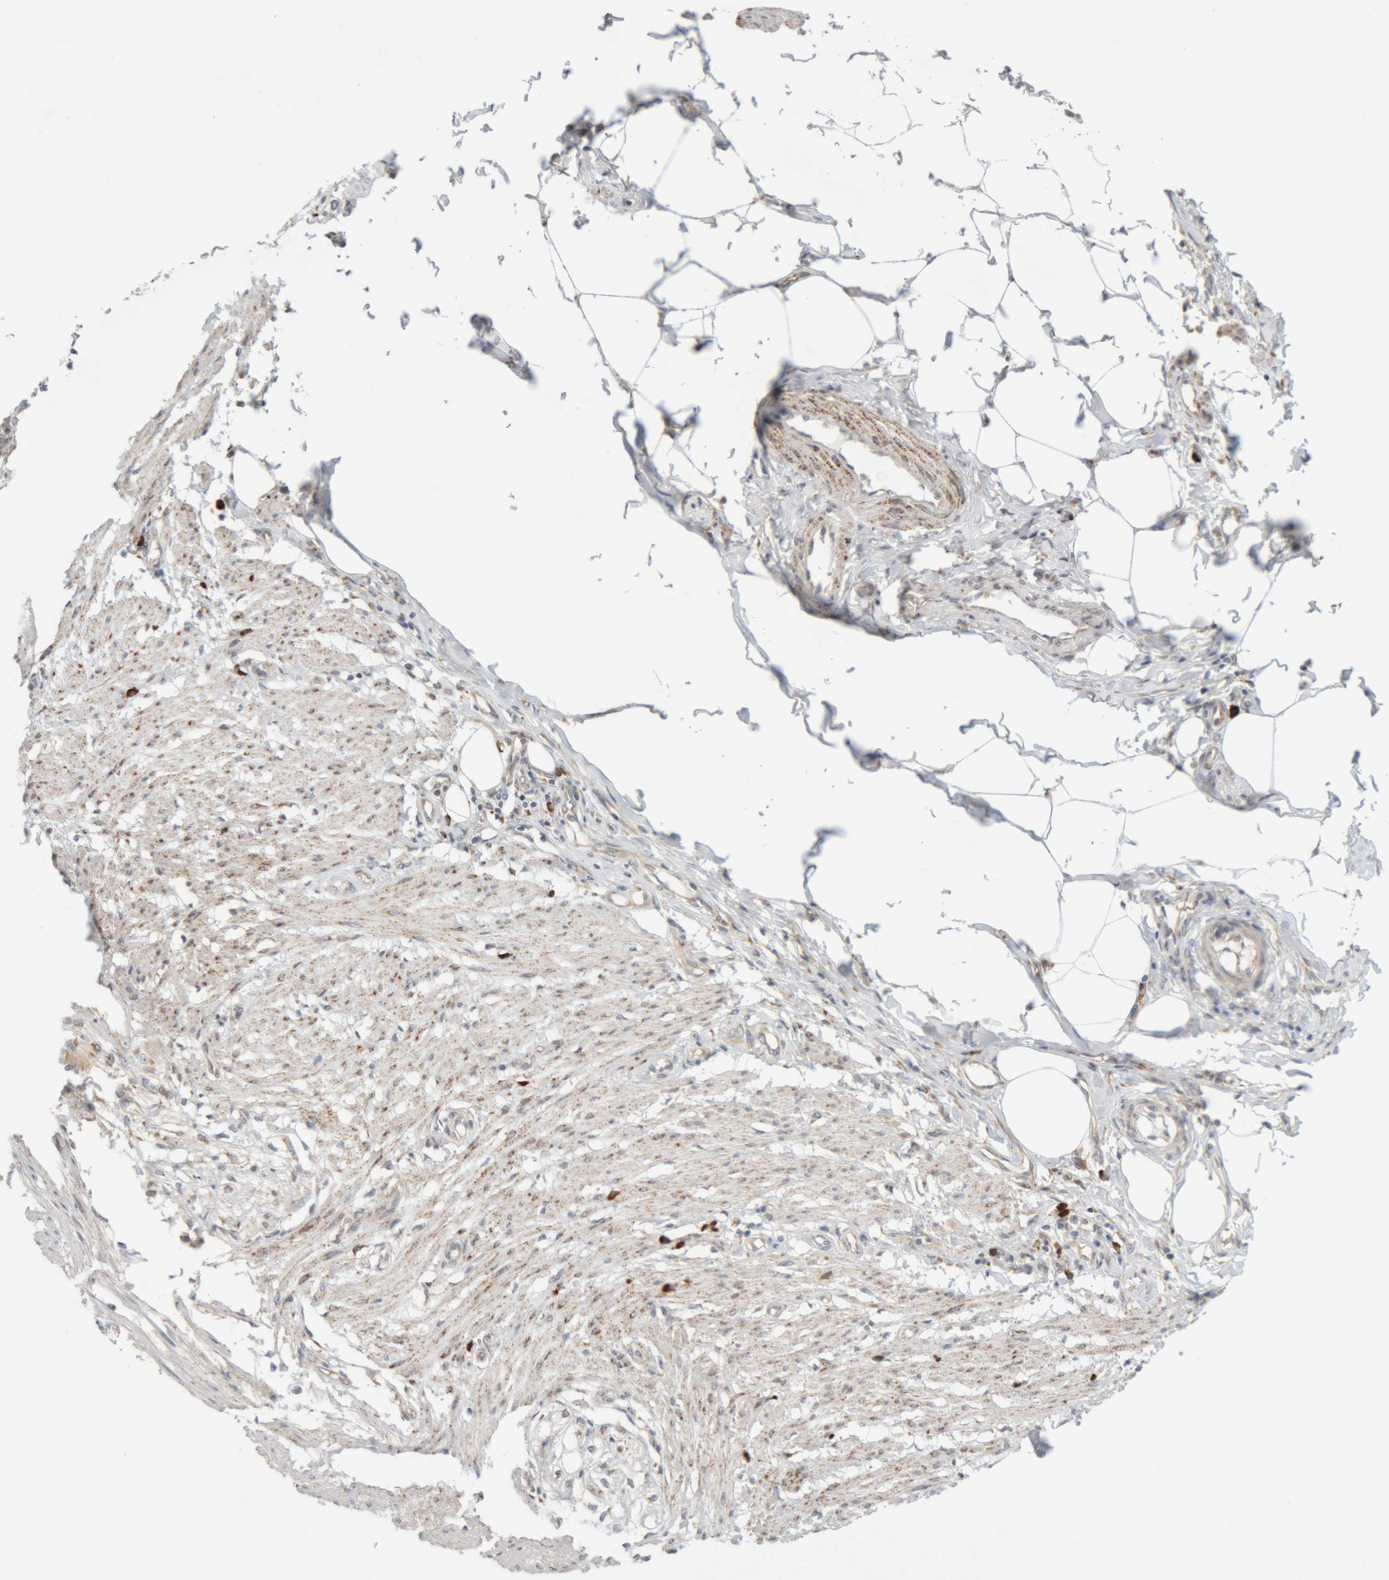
{"staining": {"intensity": "weak", "quantity": ">75%", "location": "cytoplasmic/membranous"}, "tissue": "smooth muscle", "cell_type": "Smooth muscle cells", "image_type": "normal", "snomed": [{"axis": "morphology", "description": "Normal tissue, NOS"}, {"axis": "morphology", "description": "Adenocarcinoma, NOS"}, {"axis": "topography", "description": "Smooth muscle"}, {"axis": "topography", "description": "Colon"}], "caption": "Weak cytoplasmic/membranous positivity is present in about >75% of smooth muscle cells in normal smooth muscle. The staining is performed using DAB (3,3'-diaminobenzidine) brown chromogen to label protein expression. The nuclei are counter-stained blue using hematoxylin.", "gene": "RPN2", "patient": {"sex": "male", "age": 14}}